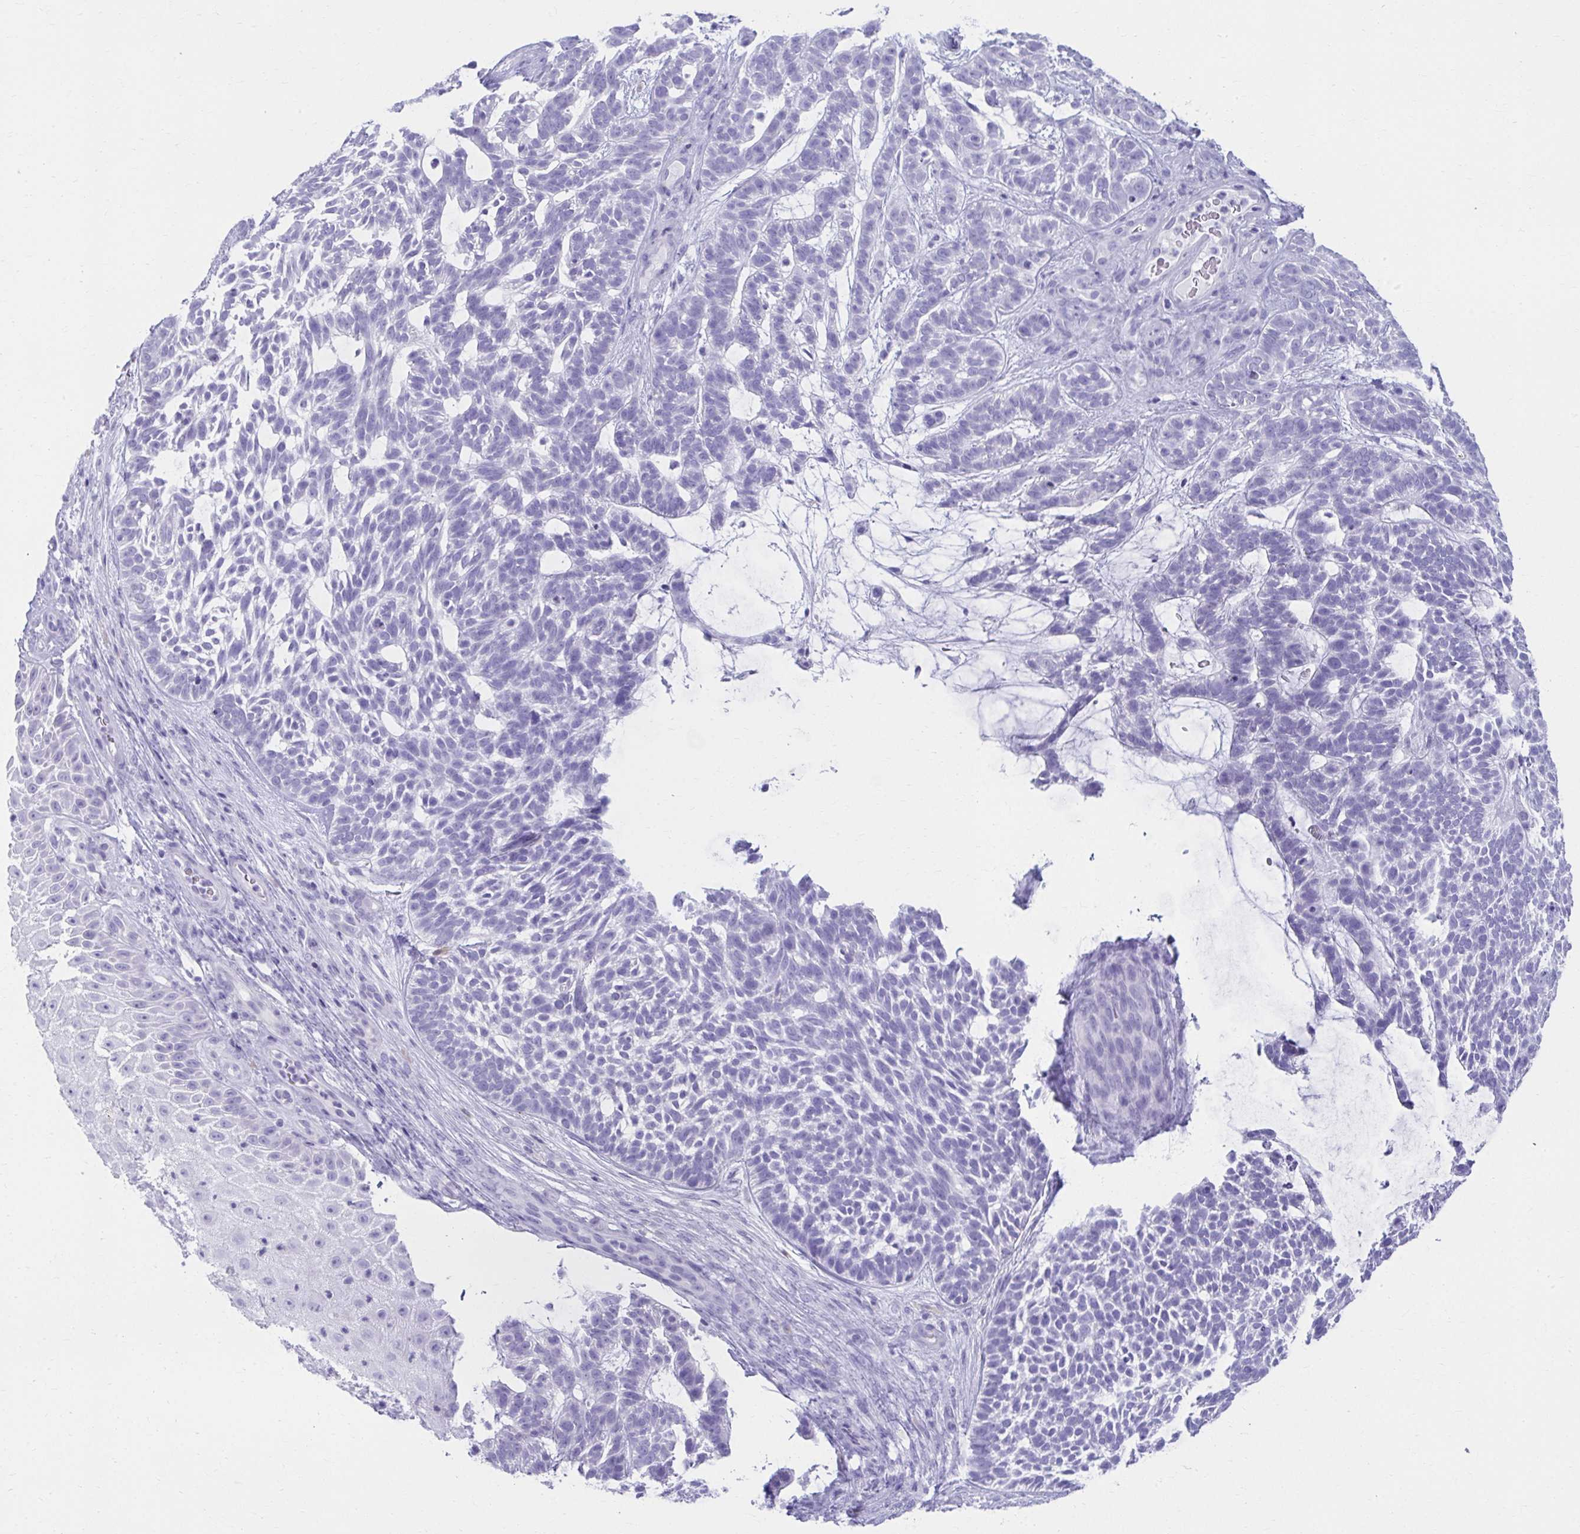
{"staining": {"intensity": "negative", "quantity": "none", "location": "none"}, "tissue": "skin cancer", "cell_type": "Tumor cells", "image_type": "cancer", "snomed": [{"axis": "morphology", "description": "Basal cell carcinoma"}, {"axis": "topography", "description": "Skin"}, {"axis": "topography", "description": "Skin, foot"}], "caption": "Skin basal cell carcinoma was stained to show a protein in brown. There is no significant positivity in tumor cells.", "gene": "ATP4B", "patient": {"sex": "female", "age": 77}}